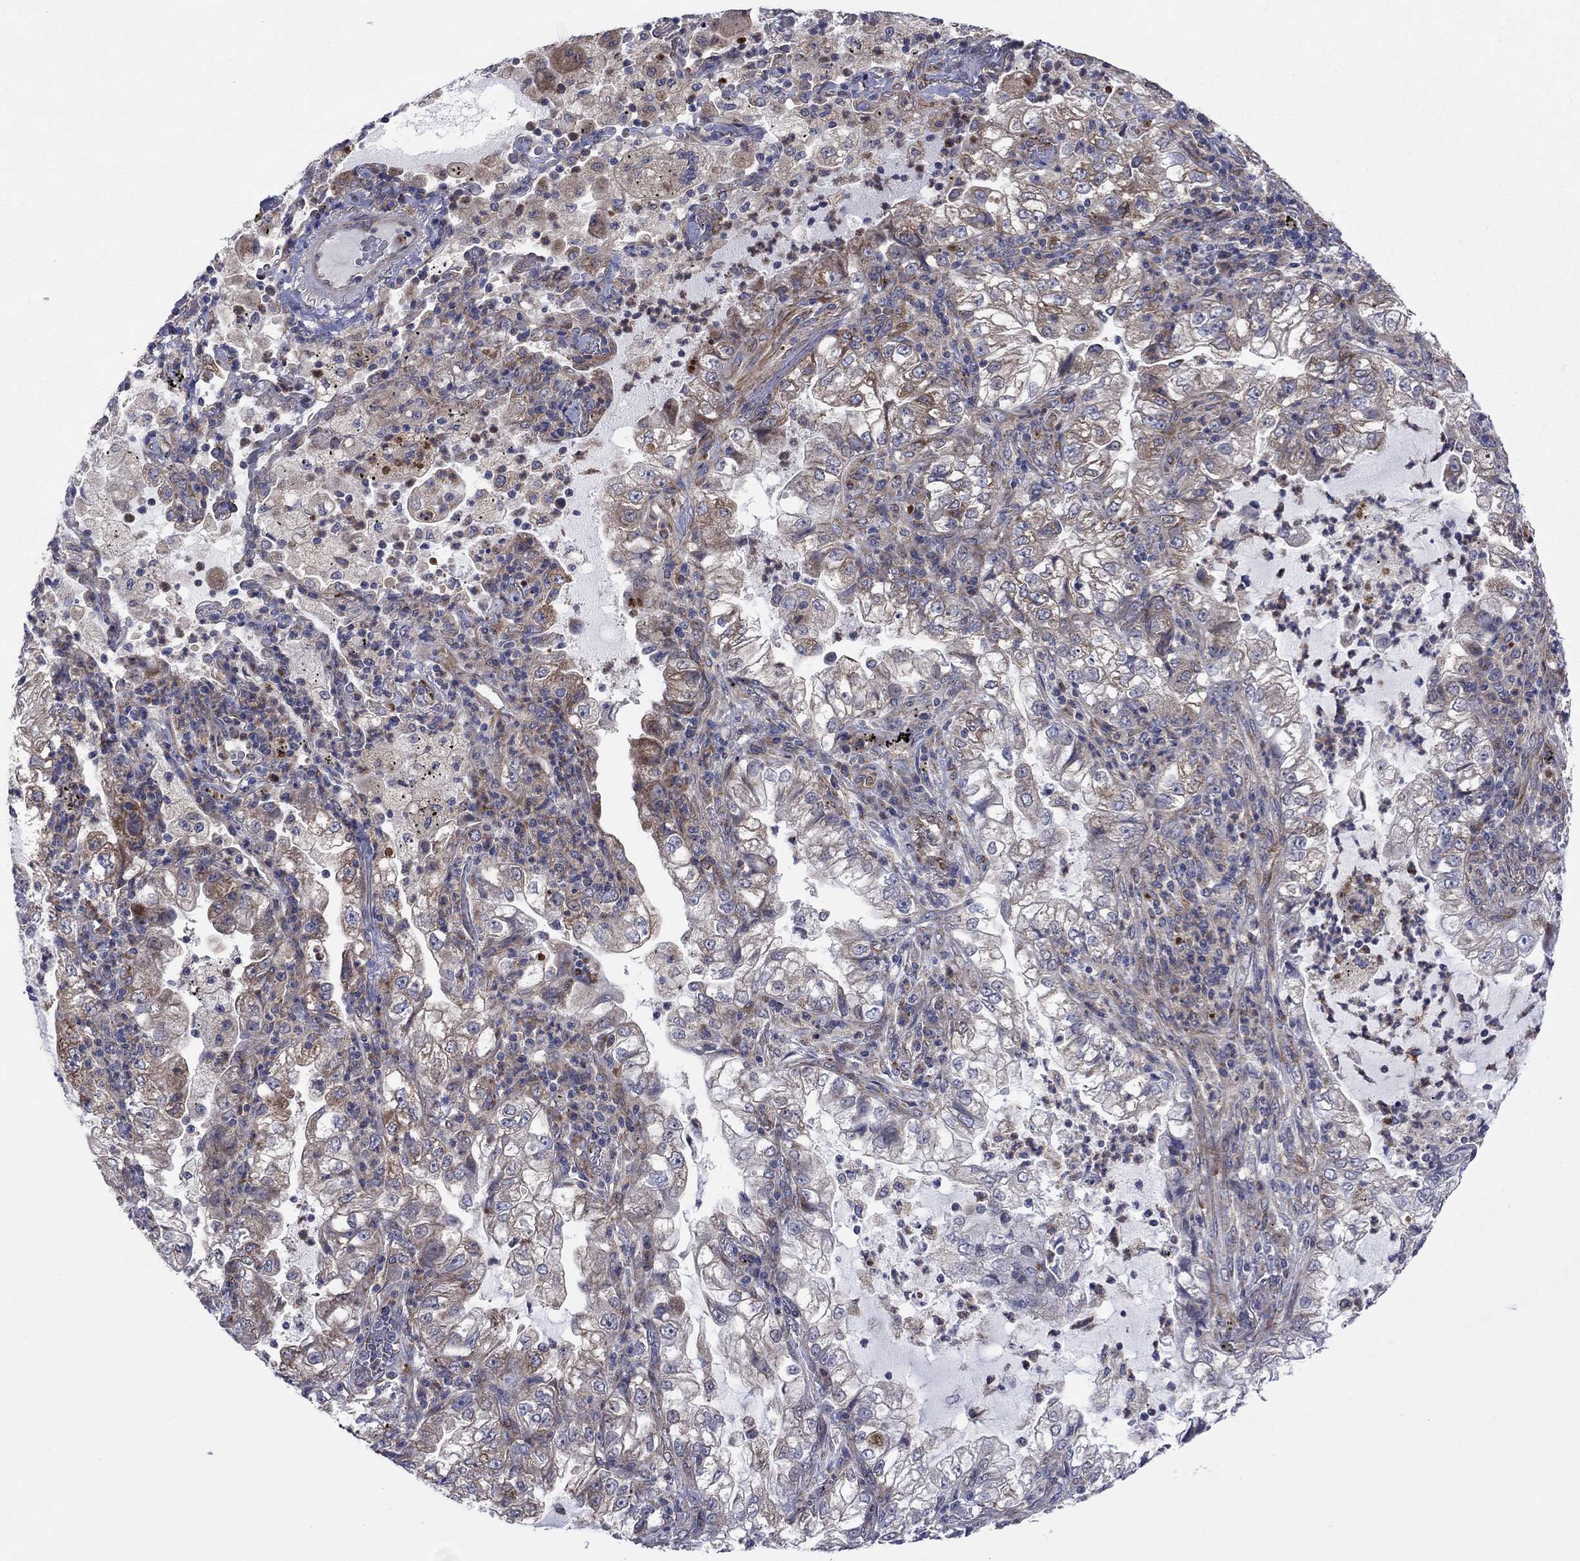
{"staining": {"intensity": "moderate", "quantity": "<25%", "location": "cytoplasmic/membranous"}, "tissue": "lung cancer", "cell_type": "Tumor cells", "image_type": "cancer", "snomed": [{"axis": "morphology", "description": "Adenocarcinoma, NOS"}, {"axis": "topography", "description": "Lung"}], "caption": "Lung cancer was stained to show a protein in brown. There is low levels of moderate cytoplasmic/membranous staining in approximately <25% of tumor cells.", "gene": "GPR155", "patient": {"sex": "female", "age": 73}}